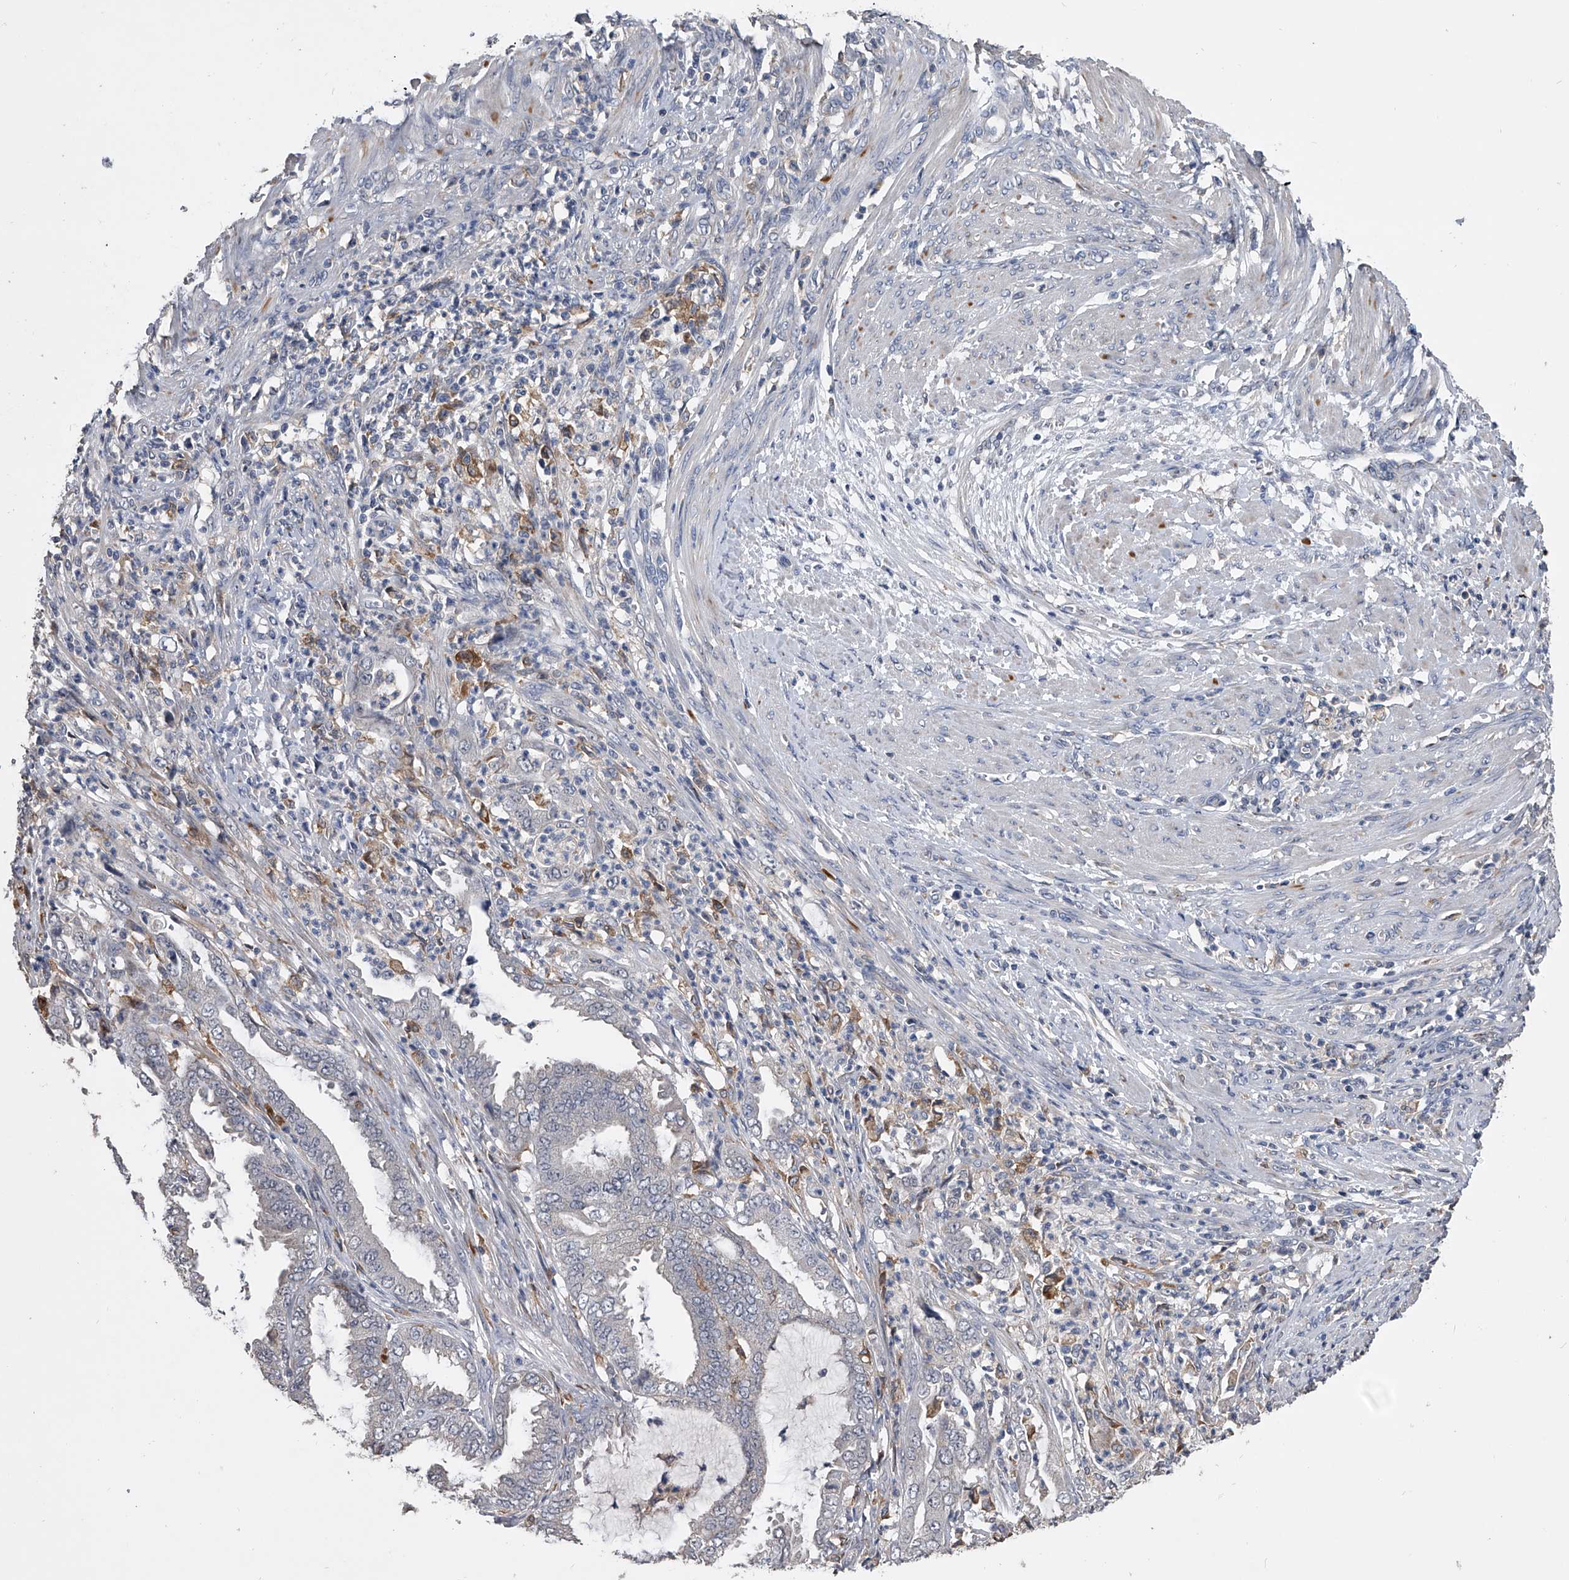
{"staining": {"intensity": "negative", "quantity": "none", "location": "none"}, "tissue": "endometrial cancer", "cell_type": "Tumor cells", "image_type": "cancer", "snomed": [{"axis": "morphology", "description": "Adenocarcinoma, NOS"}, {"axis": "topography", "description": "Endometrium"}], "caption": "The IHC micrograph has no significant staining in tumor cells of adenocarcinoma (endometrial) tissue.", "gene": "MAP4K3", "patient": {"sex": "female", "age": 51}}